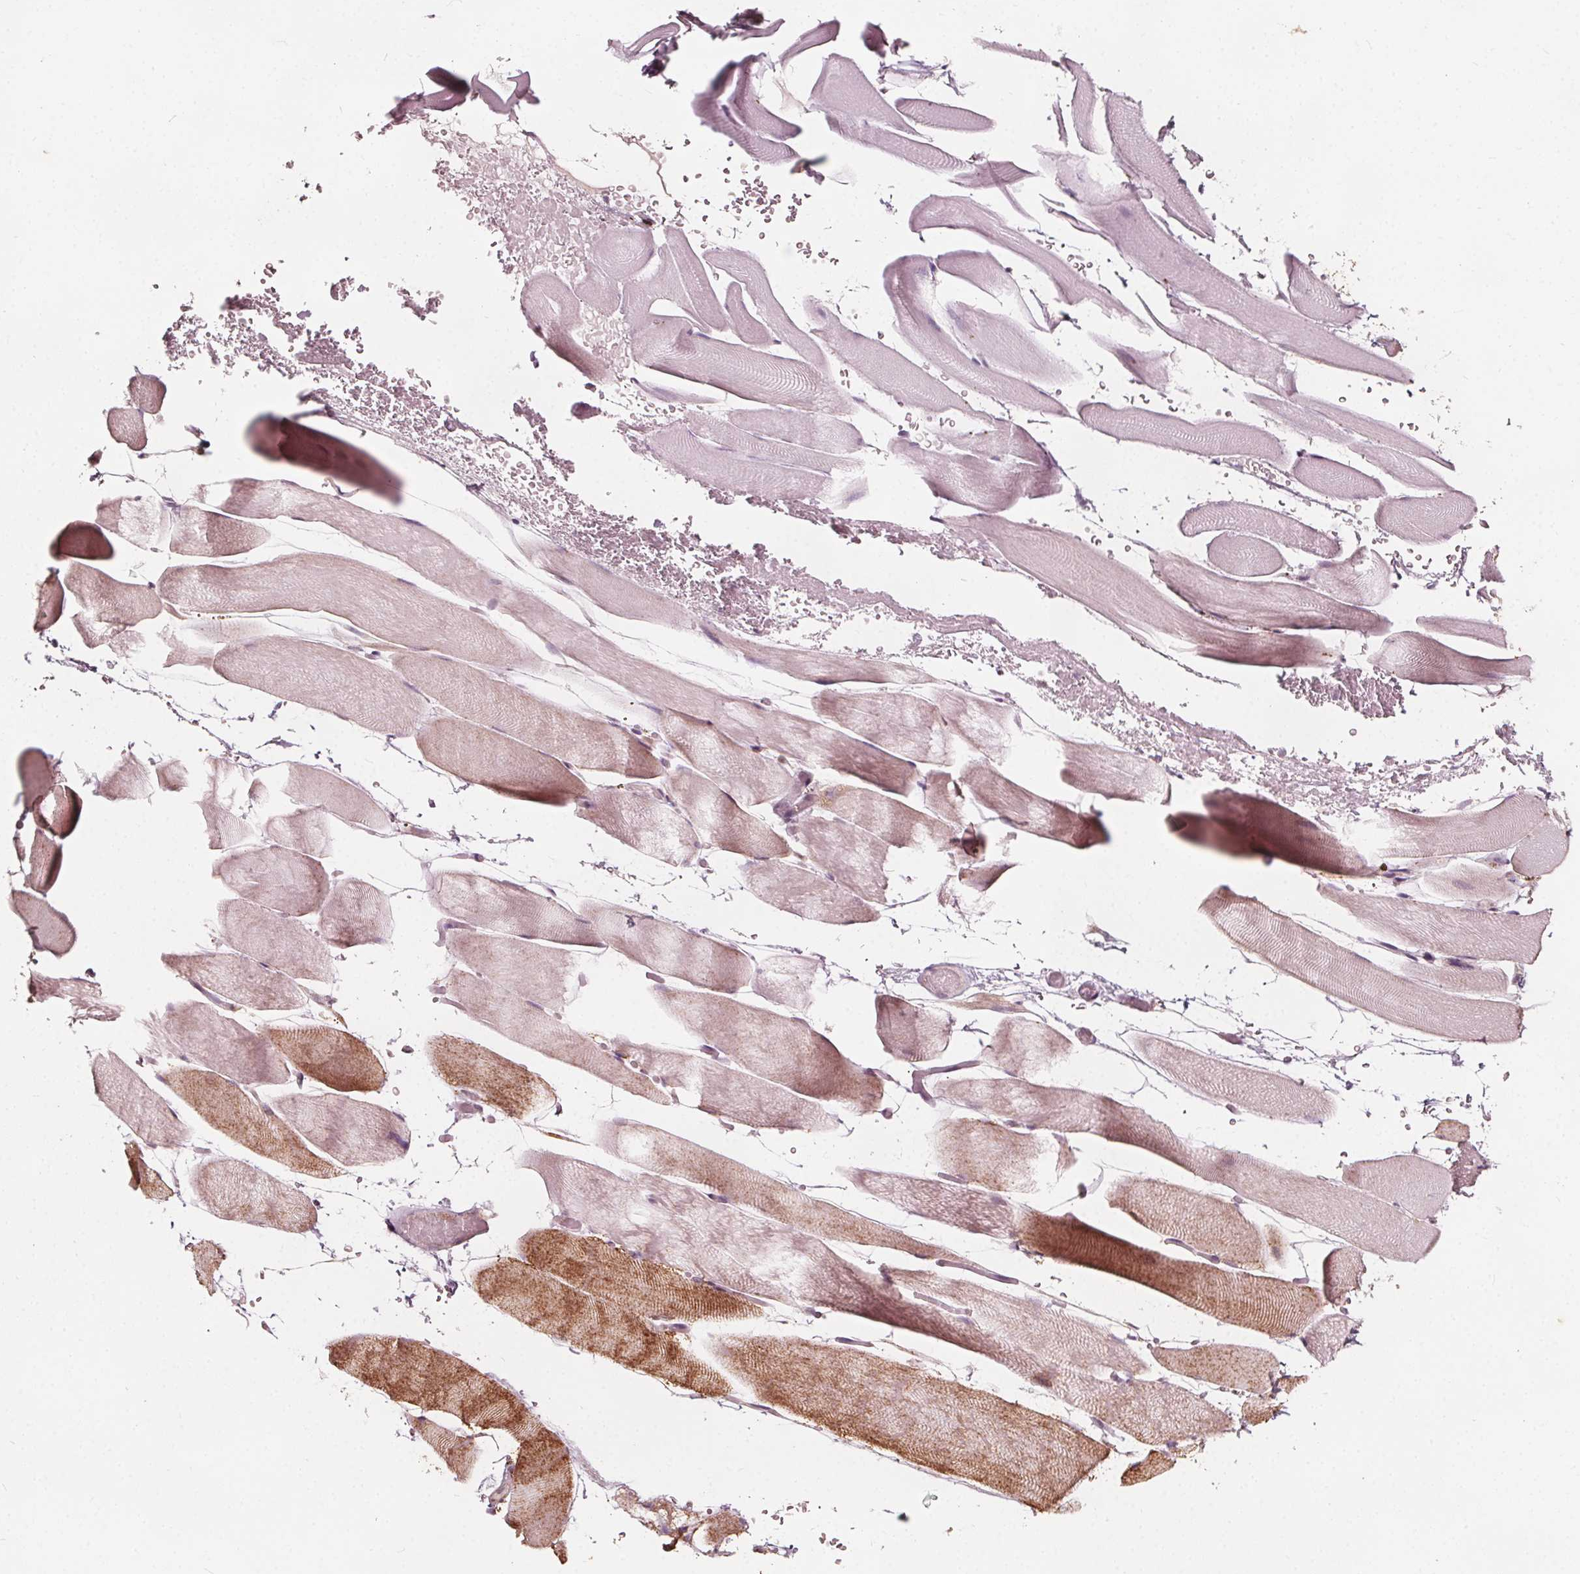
{"staining": {"intensity": "moderate", "quantity": "25%-75%", "location": "cytoplasmic/membranous"}, "tissue": "skeletal muscle", "cell_type": "Myocytes", "image_type": "normal", "snomed": [{"axis": "morphology", "description": "Normal tissue, NOS"}, {"axis": "topography", "description": "Skeletal muscle"}], "caption": "A micrograph of human skeletal muscle stained for a protein exhibits moderate cytoplasmic/membranous brown staining in myocytes. The staining is performed using DAB brown chromogen to label protein expression. The nuclei are counter-stained blue using hematoxylin.", "gene": "AIP", "patient": {"sex": "female", "age": 37}}